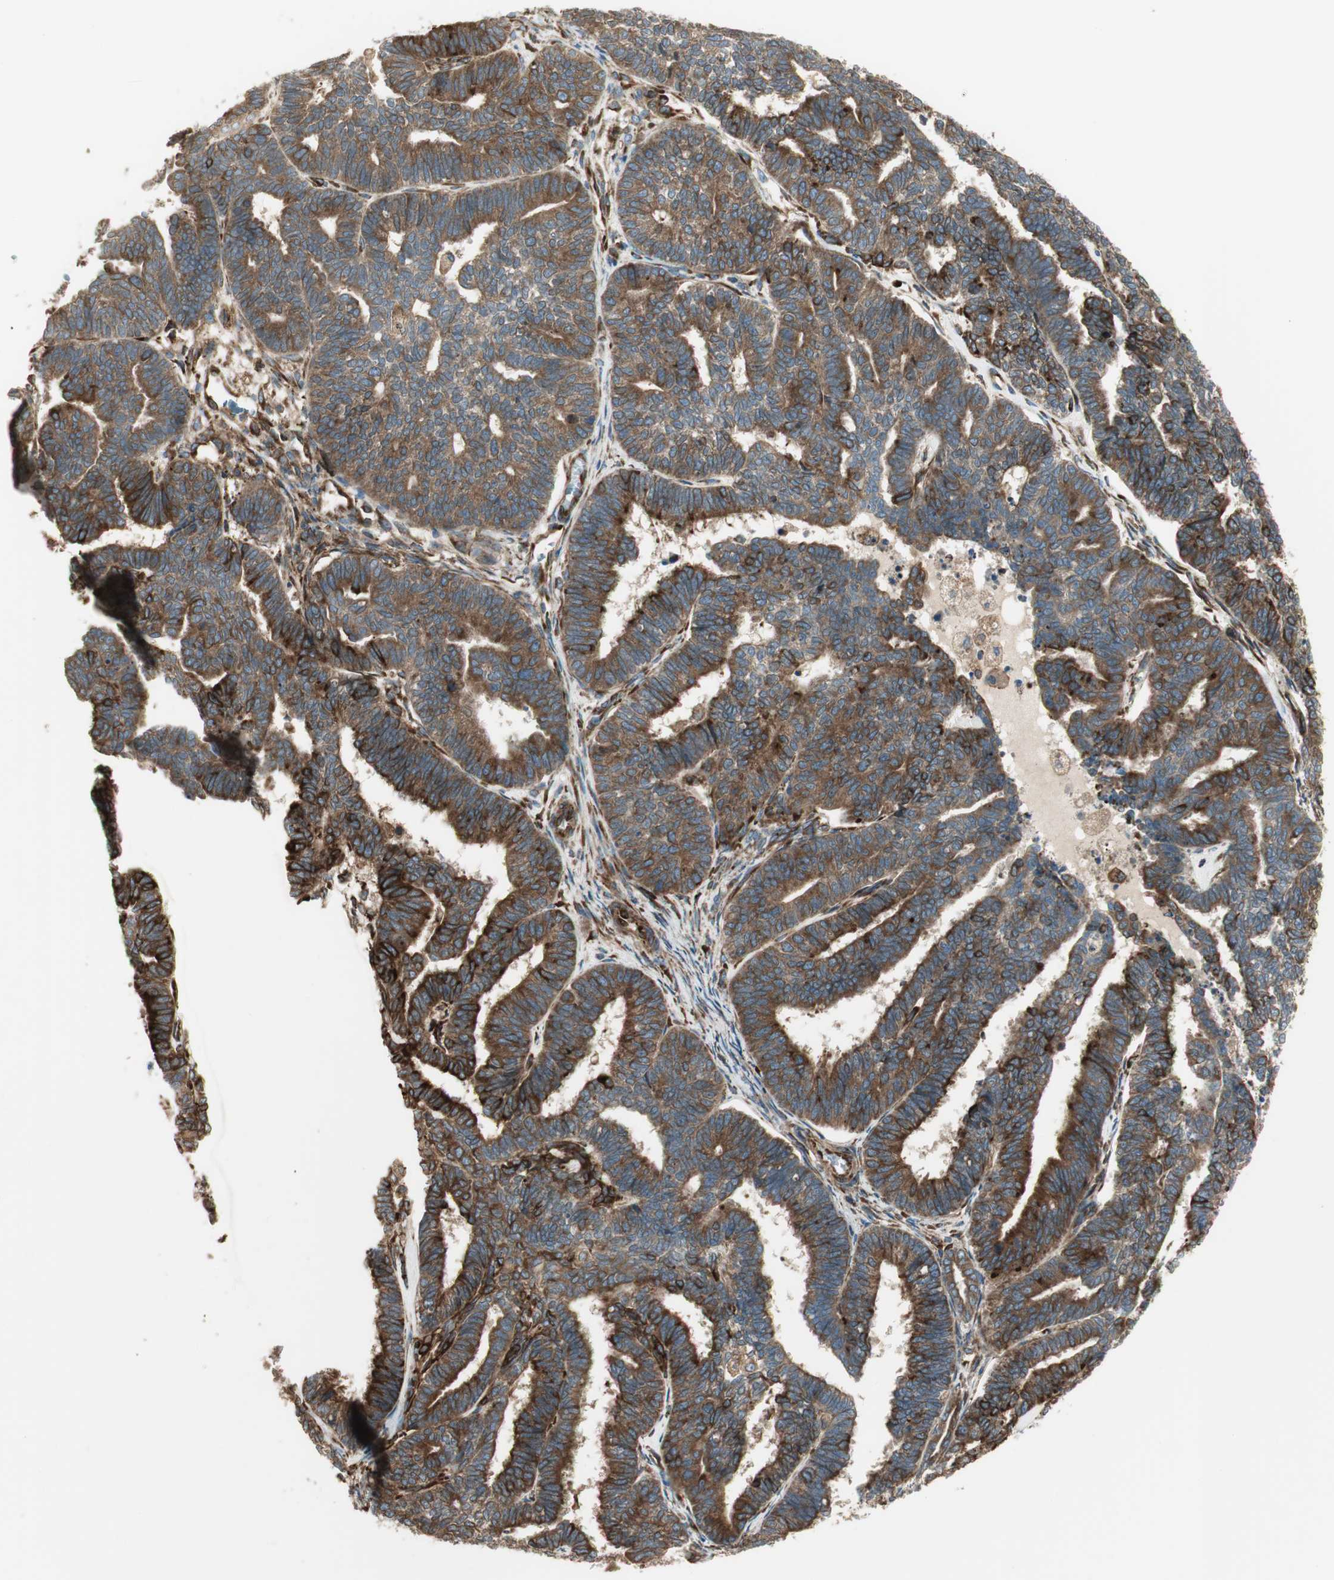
{"staining": {"intensity": "strong", "quantity": ">75%", "location": "cytoplasmic/membranous"}, "tissue": "endometrial cancer", "cell_type": "Tumor cells", "image_type": "cancer", "snomed": [{"axis": "morphology", "description": "Adenocarcinoma, NOS"}, {"axis": "topography", "description": "Endometrium"}], "caption": "Endometrial cancer (adenocarcinoma) tissue shows strong cytoplasmic/membranous staining in about >75% of tumor cells, visualized by immunohistochemistry. The protein of interest is stained brown, and the nuclei are stained in blue (DAB IHC with brightfield microscopy, high magnification).", "gene": "PRKG1", "patient": {"sex": "female", "age": 70}}